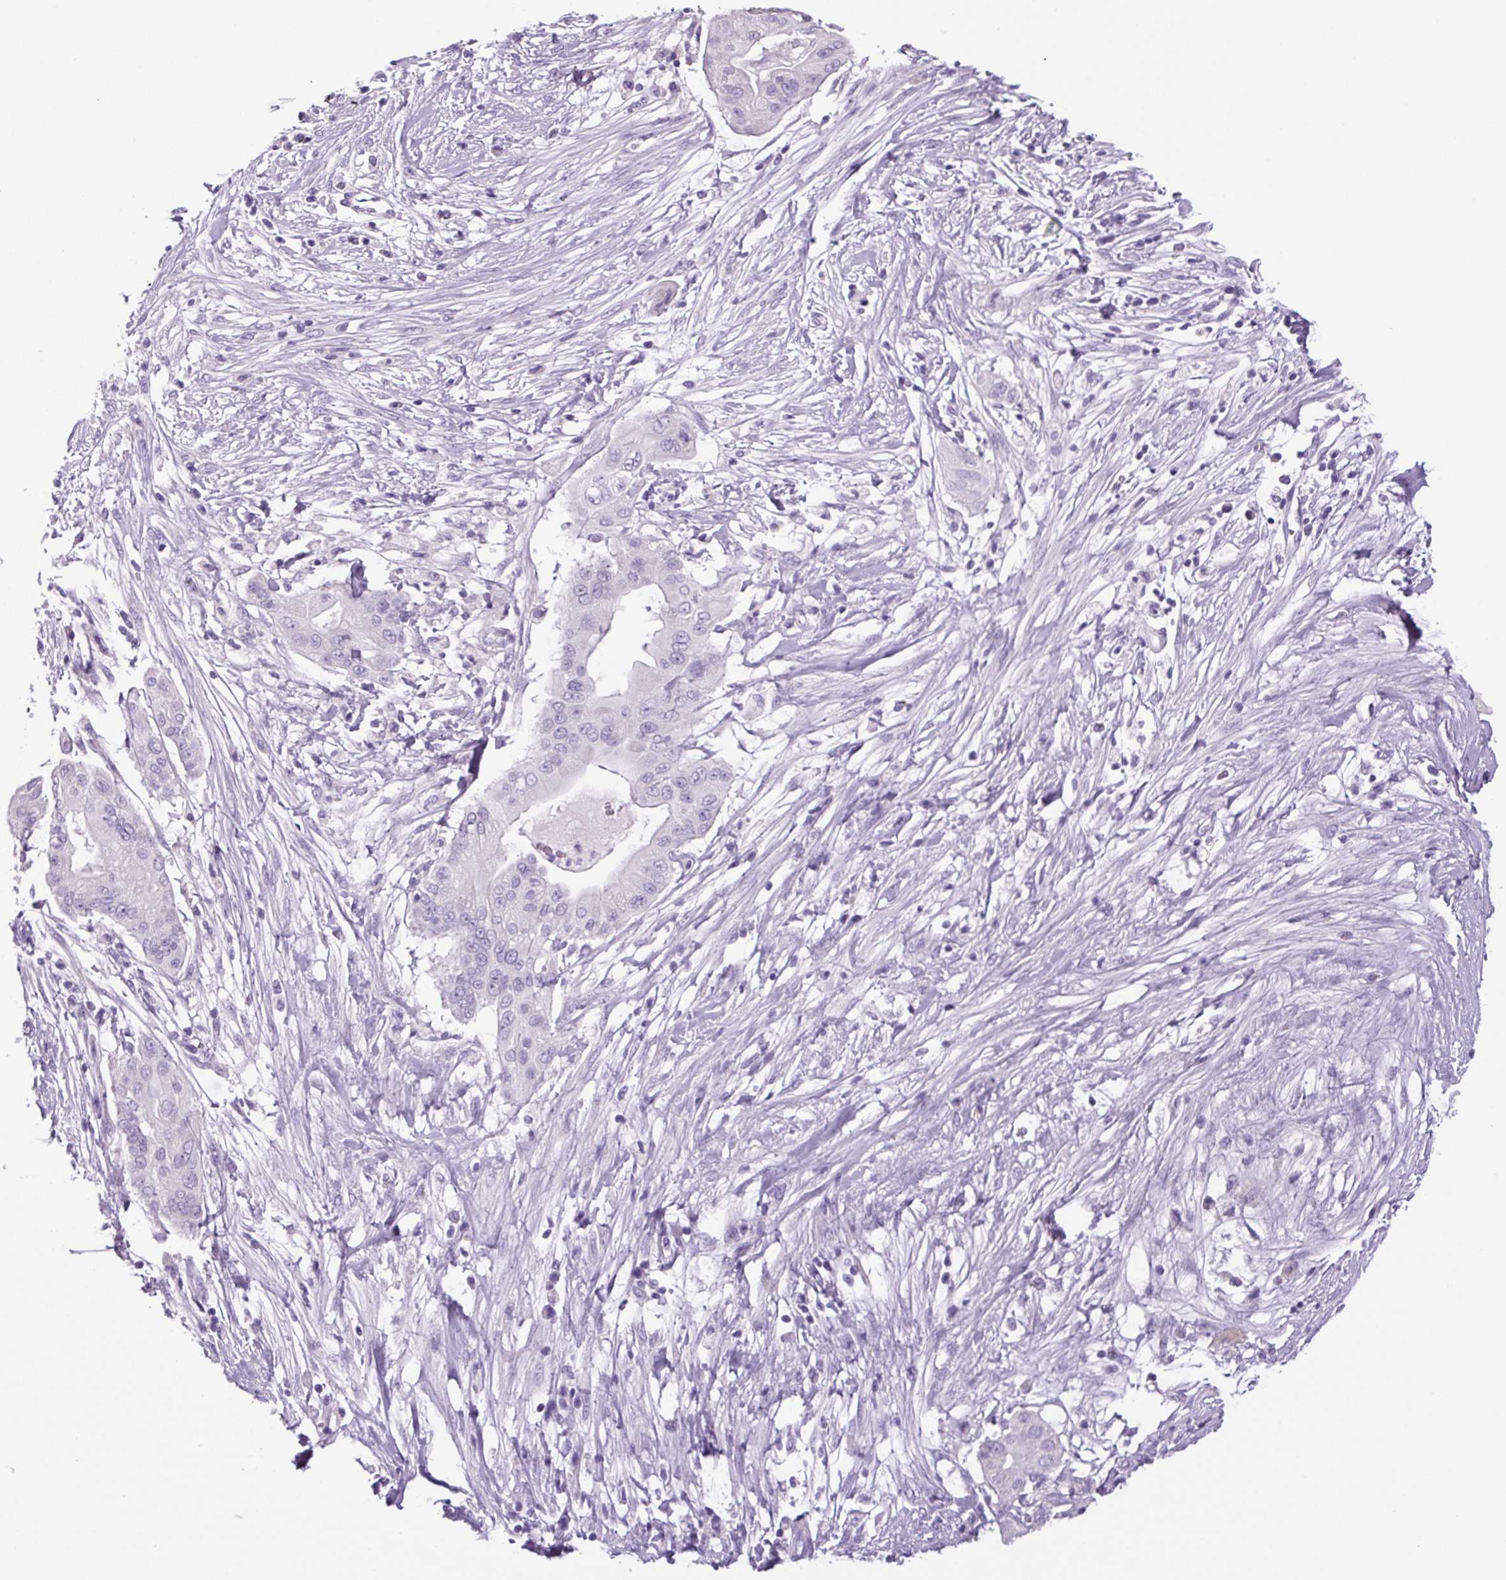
{"staining": {"intensity": "negative", "quantity": "none", "location": "none"}, "tissue": "pancreatic cancer", "cell_type": "Tumor cells", "image_type": "cancer", "snomed": [{"axis": "morphology", "description": "Adenocarcinoma, NOS"}, {"axis": "topography", "description": "Pancreas"}], "caption": "Tumor cells show no significant protein positivity in pancreatic cancer.", "gene": "CHGA", "patient": {"sex": "male", "age": 68}}